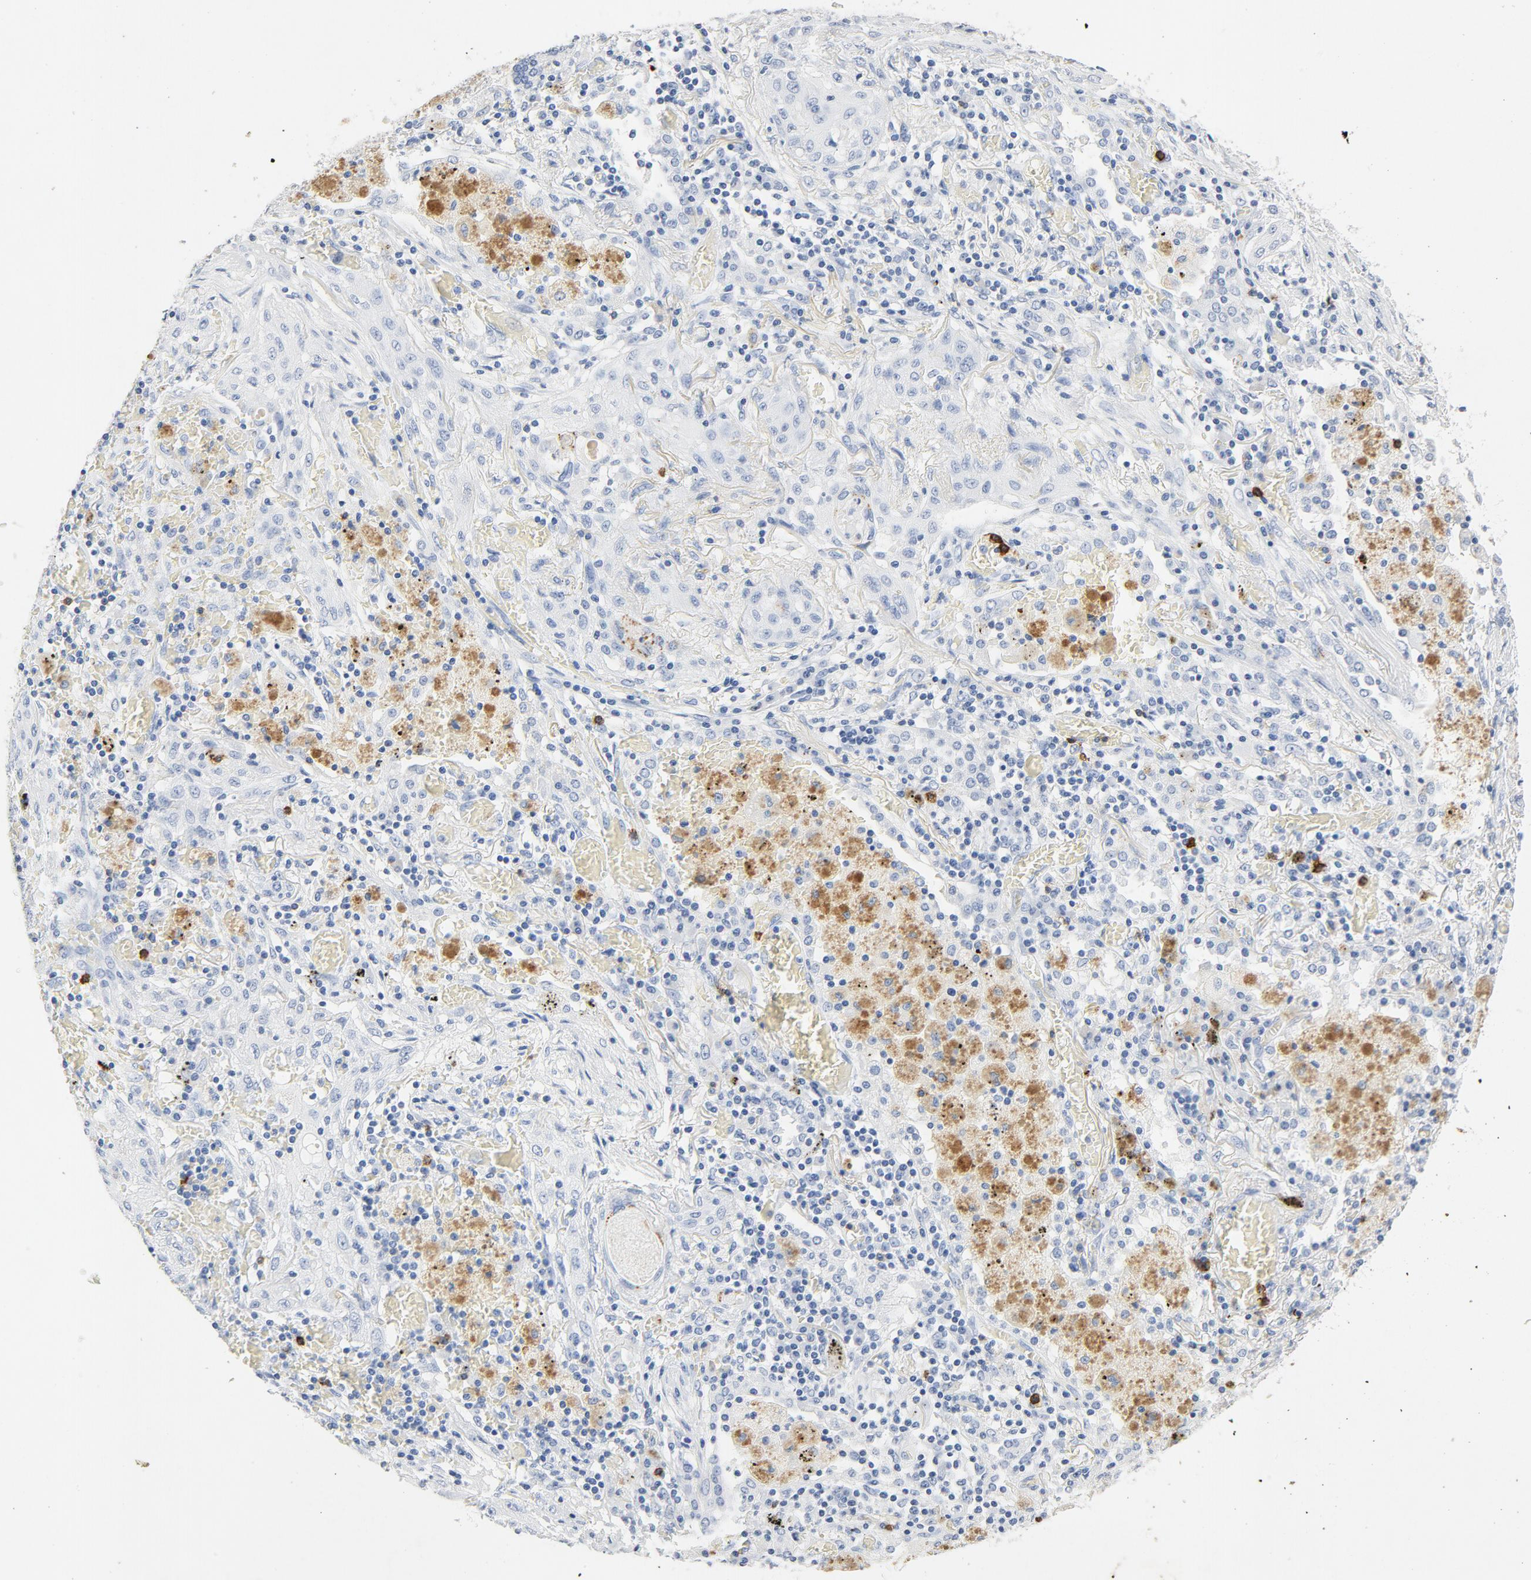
{"staining": {"intensity": "negative", "quantity": "none", "location": "none"}, "tissue": "lung cancer", "cell_type": "Tumor cells", "image_type": "cancer", "snomed": [{"axis": "morphology", "description": "Squamous cell carcinoma, NOS"}, {"axis": "topography", "description": "Lung"}], "caption": "This photomicrograph is of lung cancer stained with IHC to label a protein in brown with the nuclei are counter-stained blue. There is no positivity in tumor cells. (IHC, brightfield microscopy, high magnification).", "gene": "PTPRB", "patient": {"sex": "female", "age": 47}}